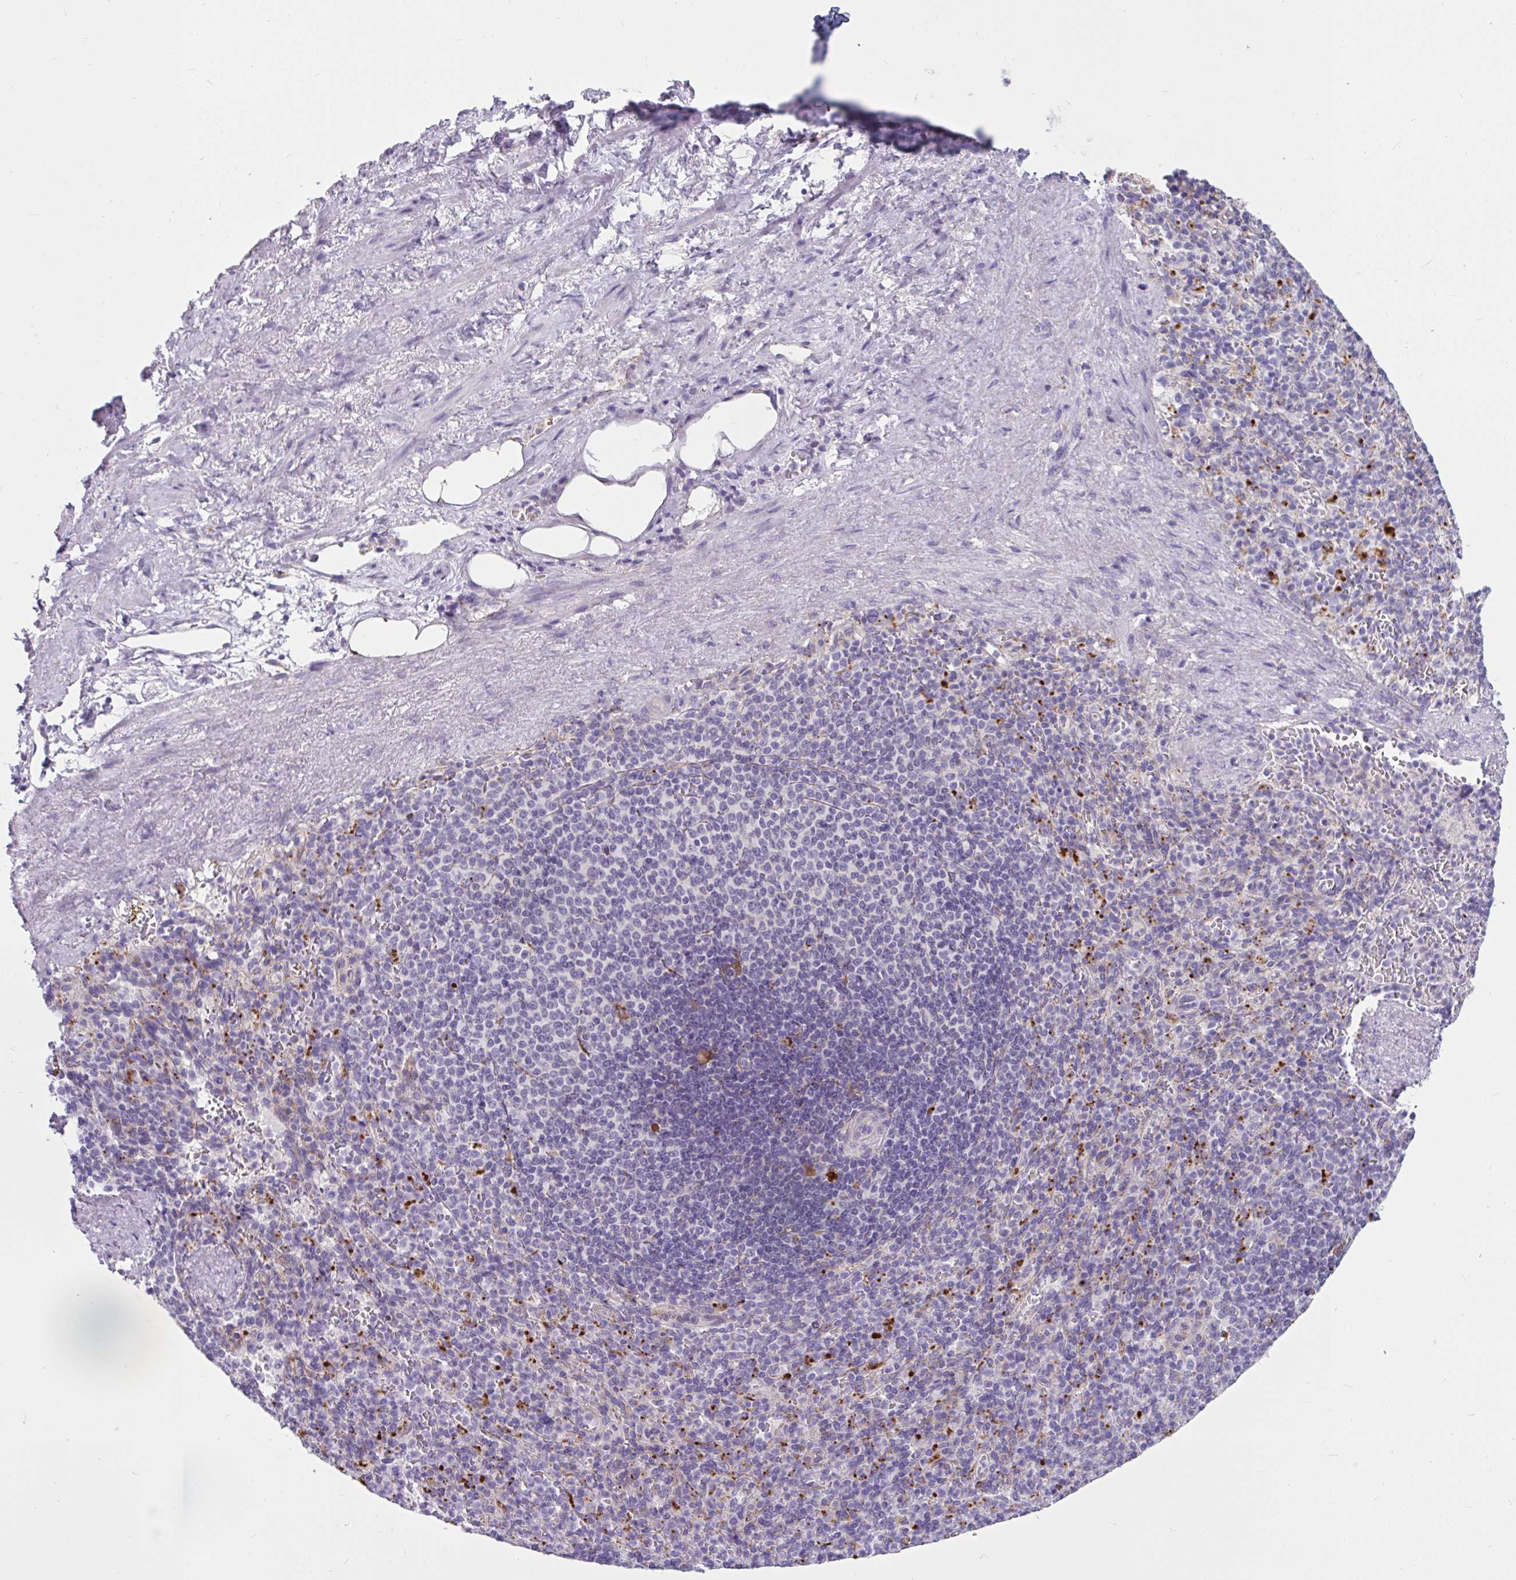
{"staining": {"intensity": "negative", "quantity": "none", "location": "none"}, "tissue": "spleen", "cell_type": "Cells in red pulp", "image_type": "normal", "snomed": [{"axis": "morphology", "description": "Normal tissue, NOS"}, {"axis": "topography", "description": "Spleen"}], "caption": "Immunohistochemistry (IHC) of unremarkable spleen demonstrates no staining in cells in red pulp.", "gene": "CTSZ", "patient": {"sex": "female", "age": 74}}